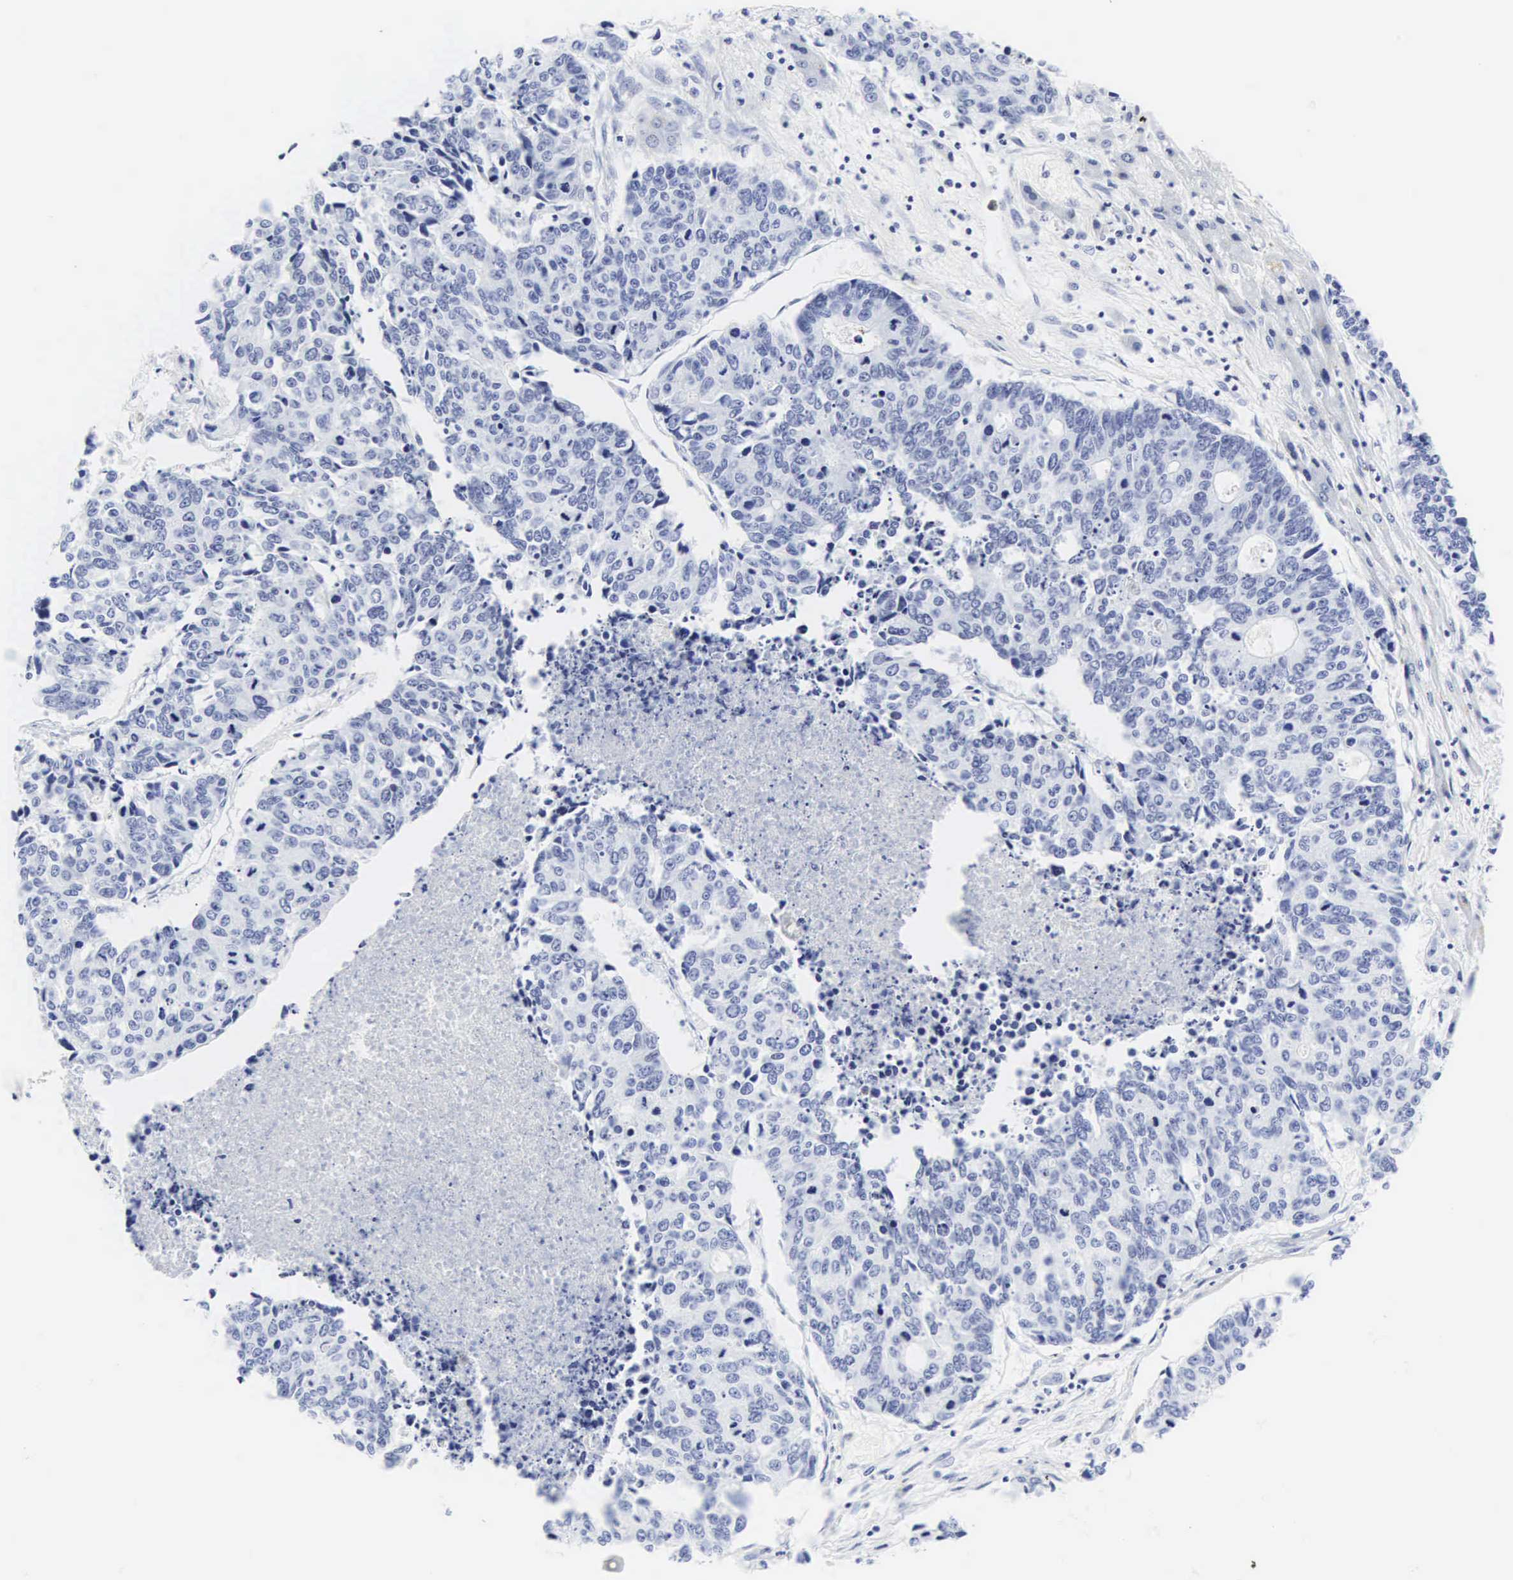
{"staining": {"intensity": "negative", "quantity": "none", "location": "none"}, "tissue": "liver cancer", "cell_type": "Tumor cells", "image_type": "cancer", "snomed": [{"axis": "morphology", "description": "Carcinoma, metastatic, NOS"}, {"axis": "topography", "description": "Liver"}], "caption": "Liver cancer stained for a protein using immunohistochemistry demonstrates no staining tumor cells.", "gene": "CGB3", "patient": {"sex": "male", "age": 49}}